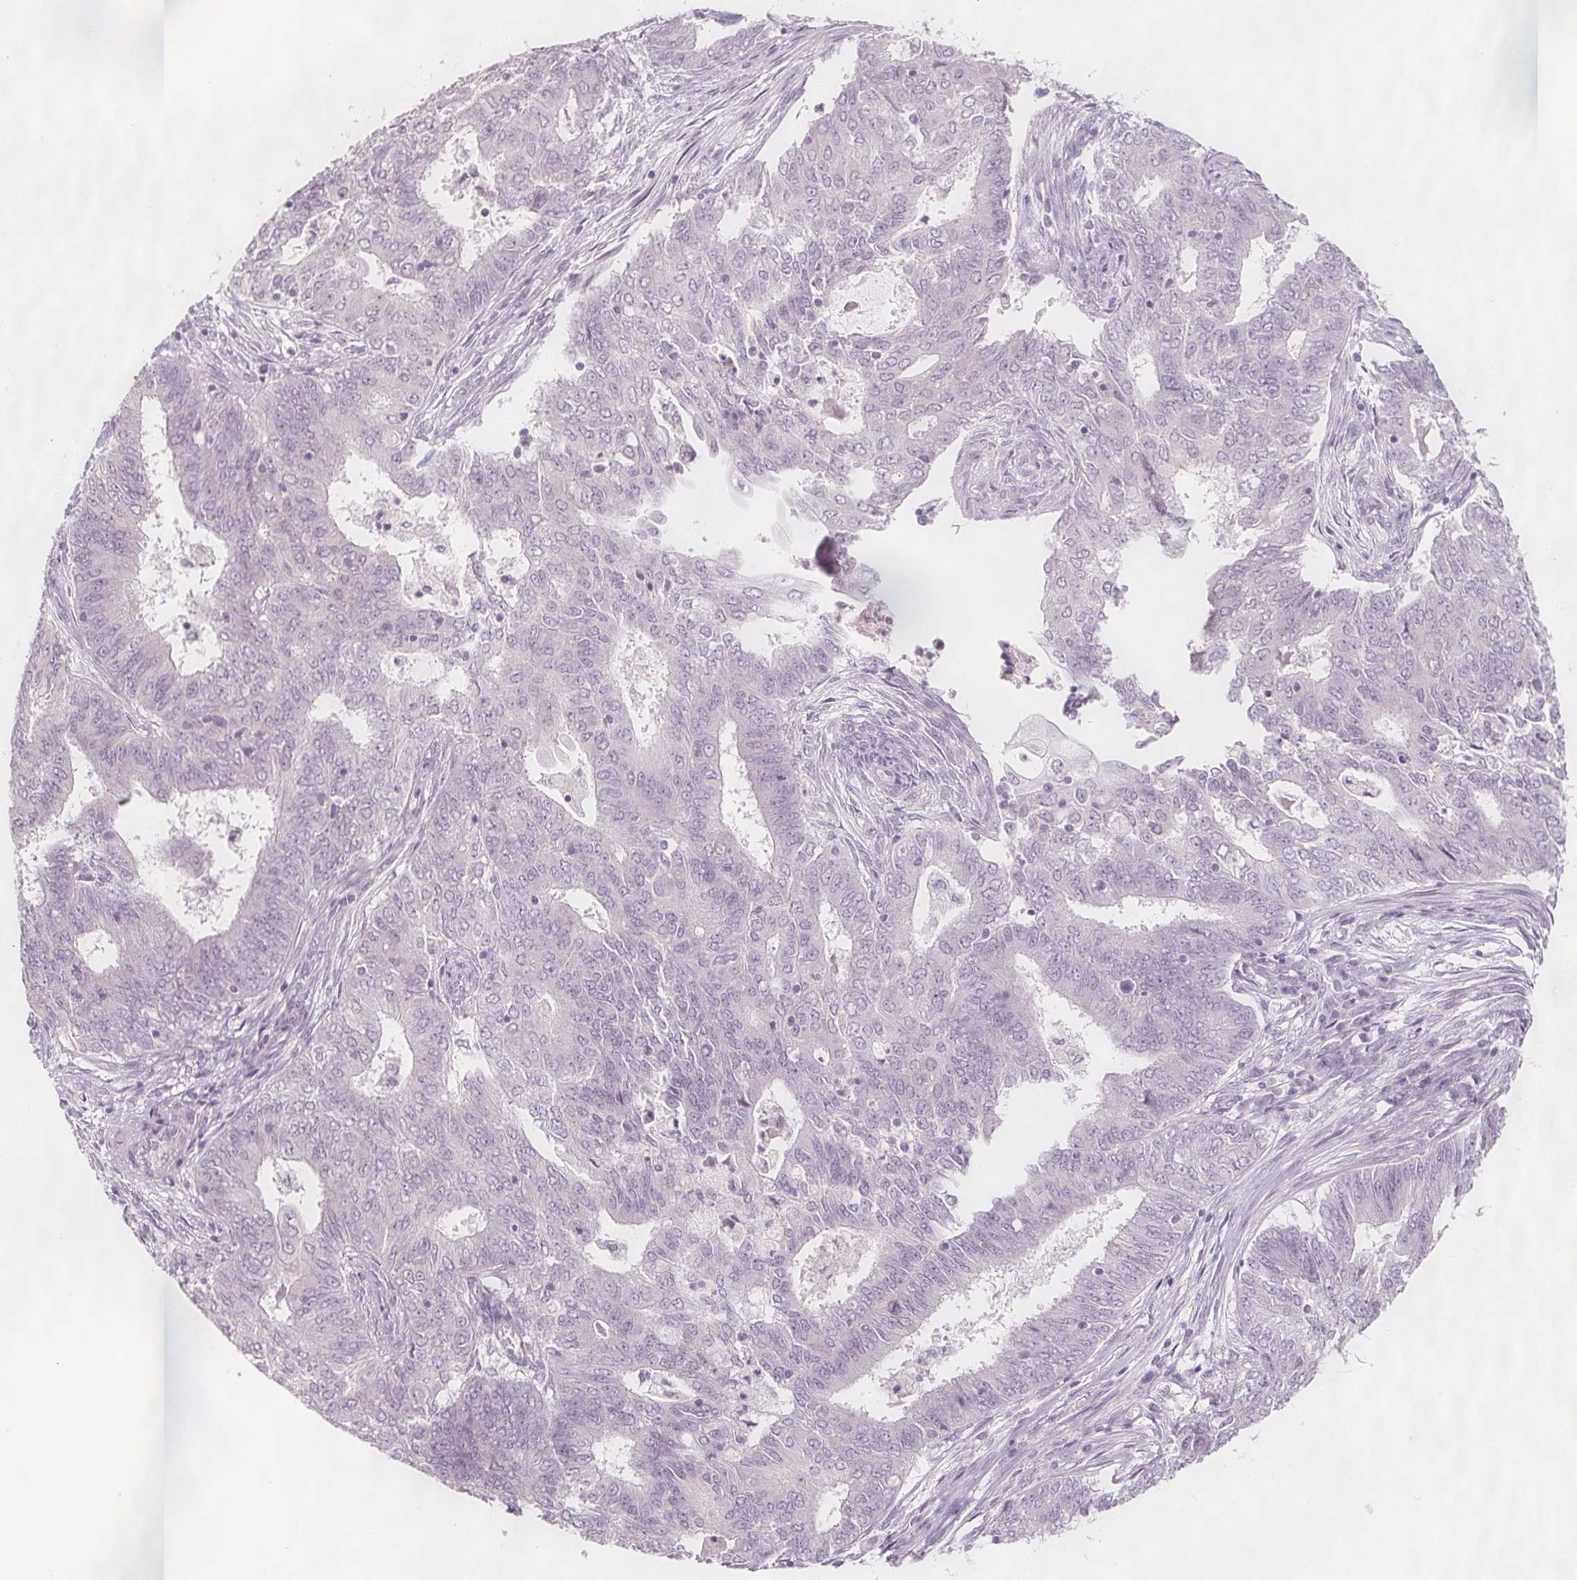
{"staining": {"intensity": "negative", "quantity": "none", "location": "none"}, "tissue": "endometrial cancer", "cell_type": "Tumor cells", "image_type": "cancer", "snomed": [{"axis": "morphology", "description": "Adenocarcinoma, NOS"}, {"axis": "topography", "description": "Endometrium"}], "caption": "DAB (3,3'-diaminobenzidine) immunohistochemical staining of human endometrial cancer (adenocarcinoma) exhibits no significant staining in tumor cells.", "gene": "C1orf167", "patient": {"sex": "female", "age": 62}}